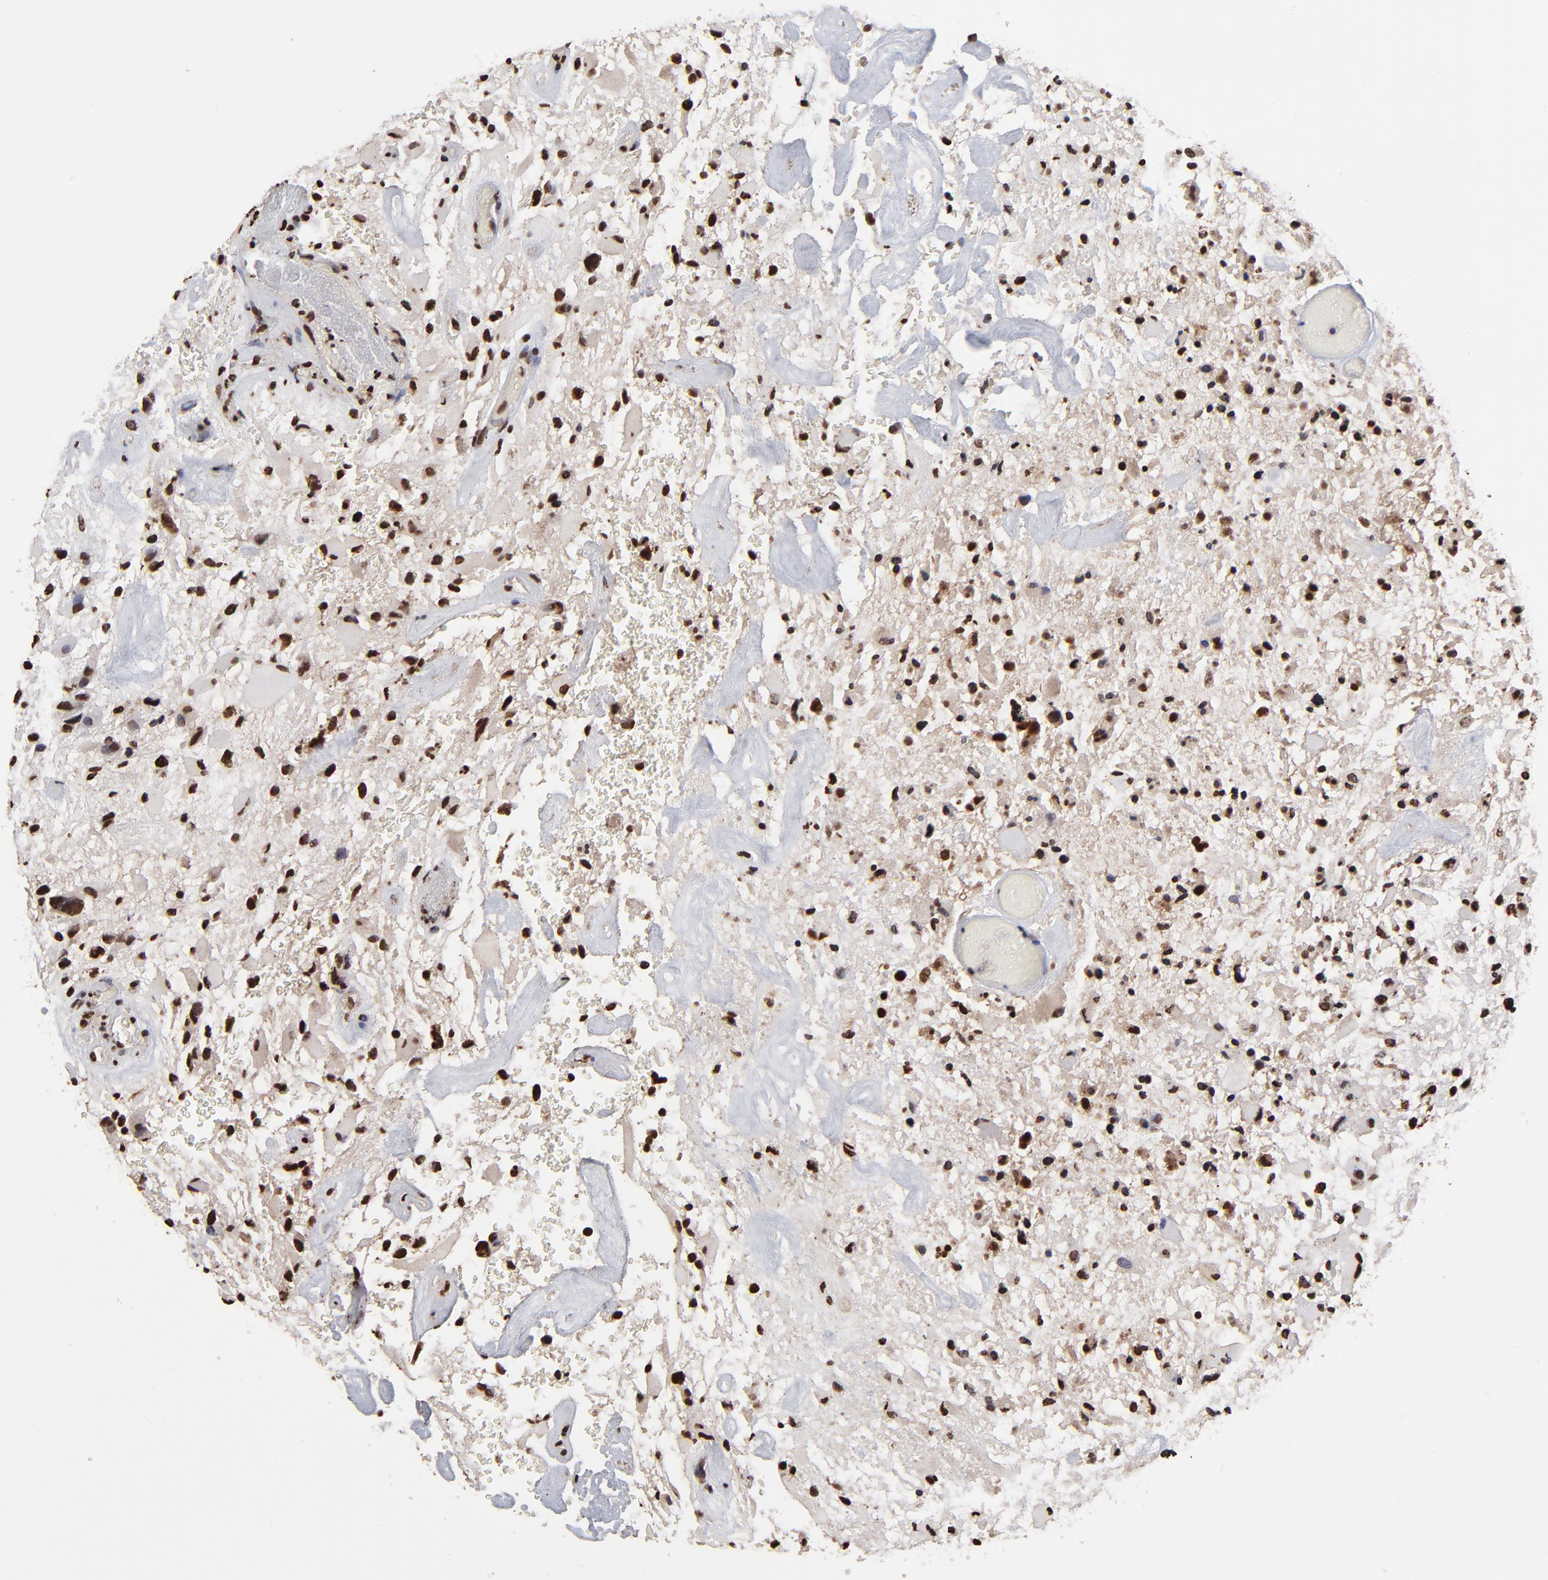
{"staining": {"intensity": "strong", "quantity": ">75%", "location": "nuclear"}, "tissue": "glioma", "cell_type": "Tumor cells", "image_type": "cancer", "snomed": [{"axis": "morphology", "description": "Glioma, malignant, High grade"}, {"axis": "topography", "description": "Brain"}], "caption": "Immunohistochemical staining of malignant glioma (high-grade) demonstrates high levels of strong nuclear staining in about >75% of tumor cells.", "gene": "ZNF544", "patient": {"sex": "female", "age": 60}}